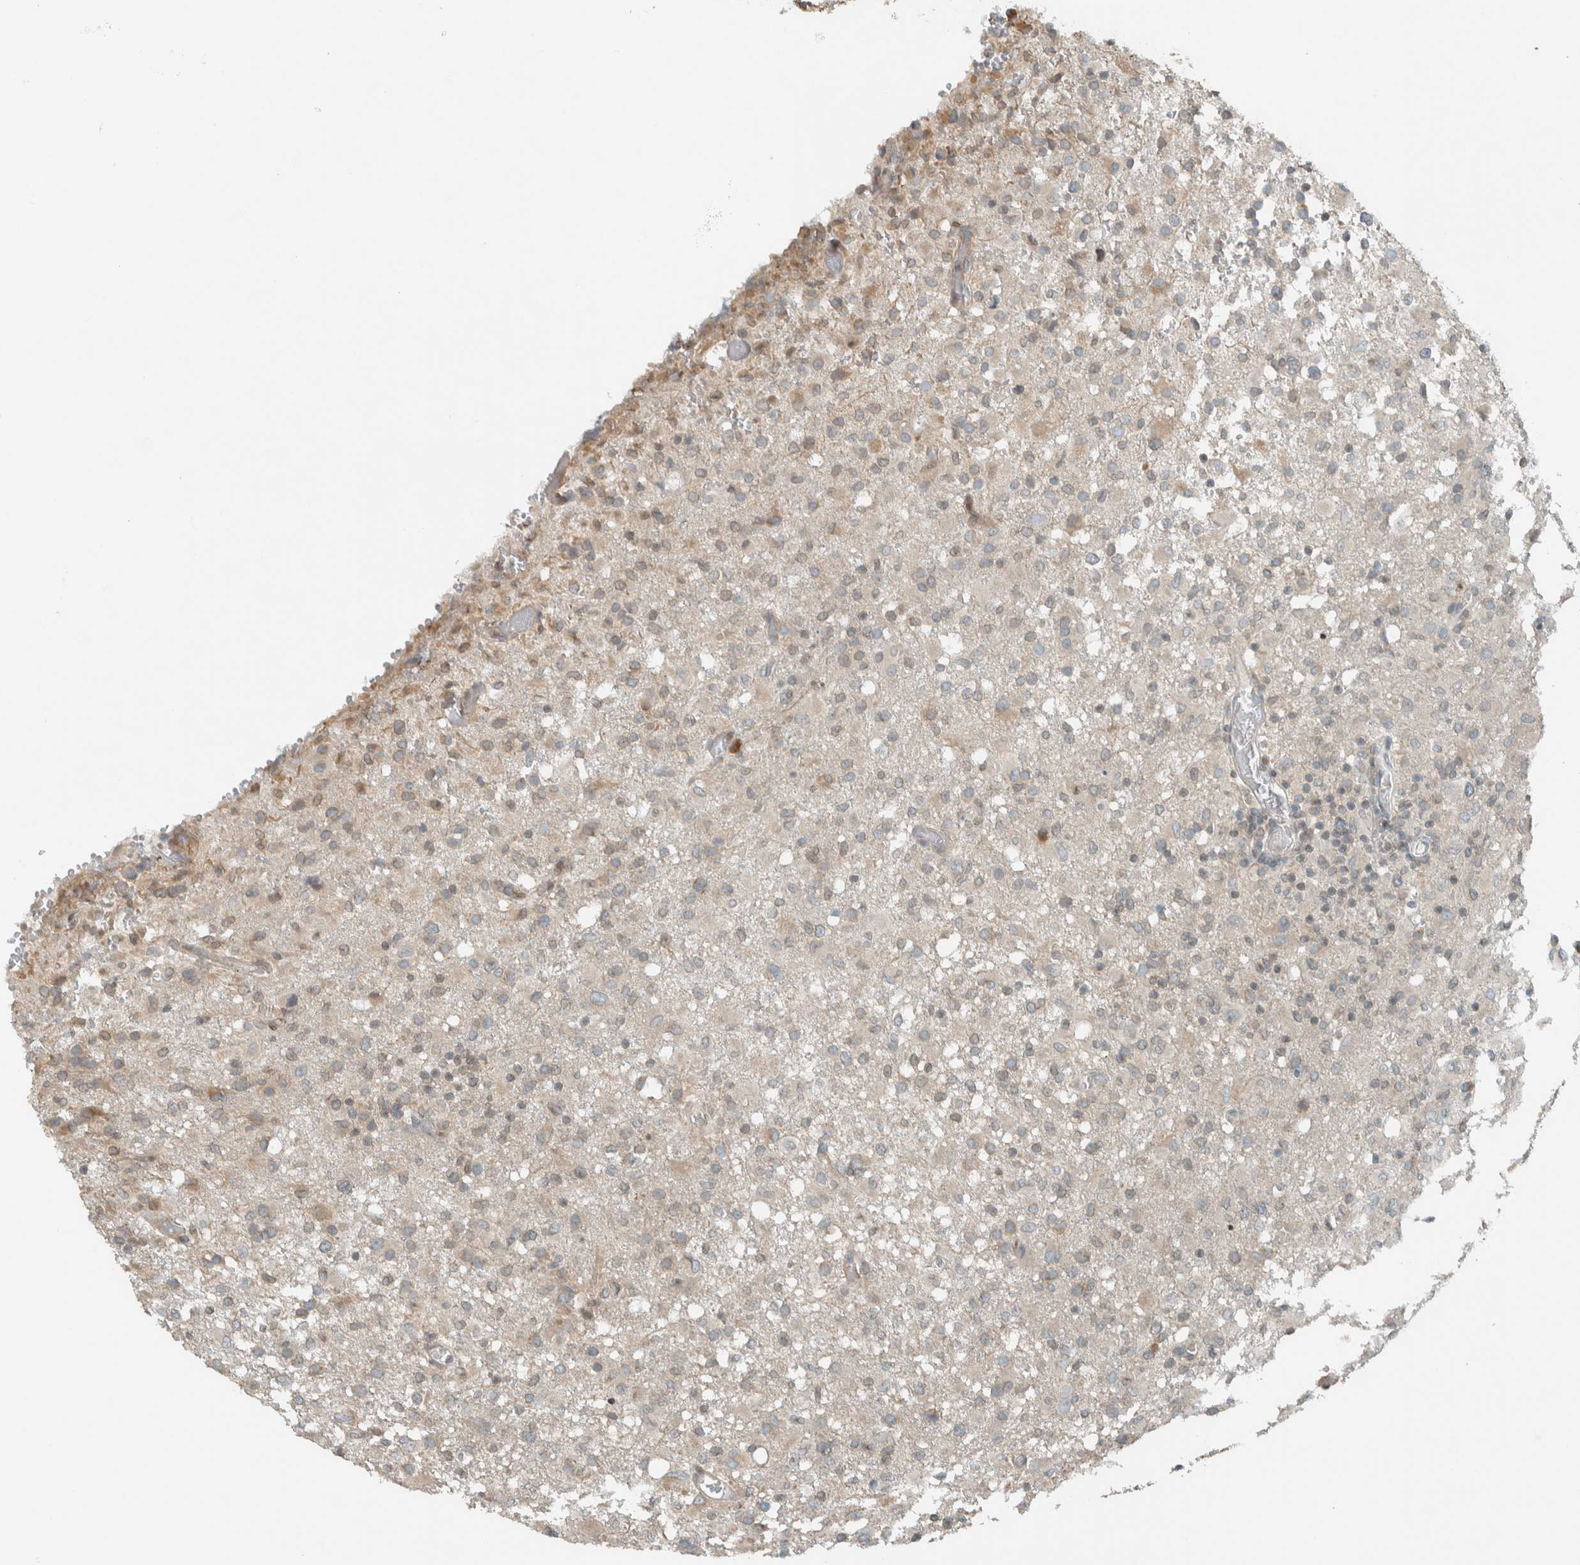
{"staining": {"intensity": "weak", "quantity": "<25%", "location": "cytoplasmic/membranous"}, "tissue": "glioma", "cell_type": "Tumor cells", "image_type": "cancer", "snomed": [{"axis": "morphology", "description": "Glioma, malignant, High grade"}, {"axis": "topography", "description": "Brain"}], "caption": "IHC of human glioma demonstrates no expression in tumor cells. (DAB (3,3'-diaminobenzidine) immunohistochemistry (IHC) with hematoxylin counter stain).", "gene": "SEL1L", "patient": {"sex": "female", "age": 57}}